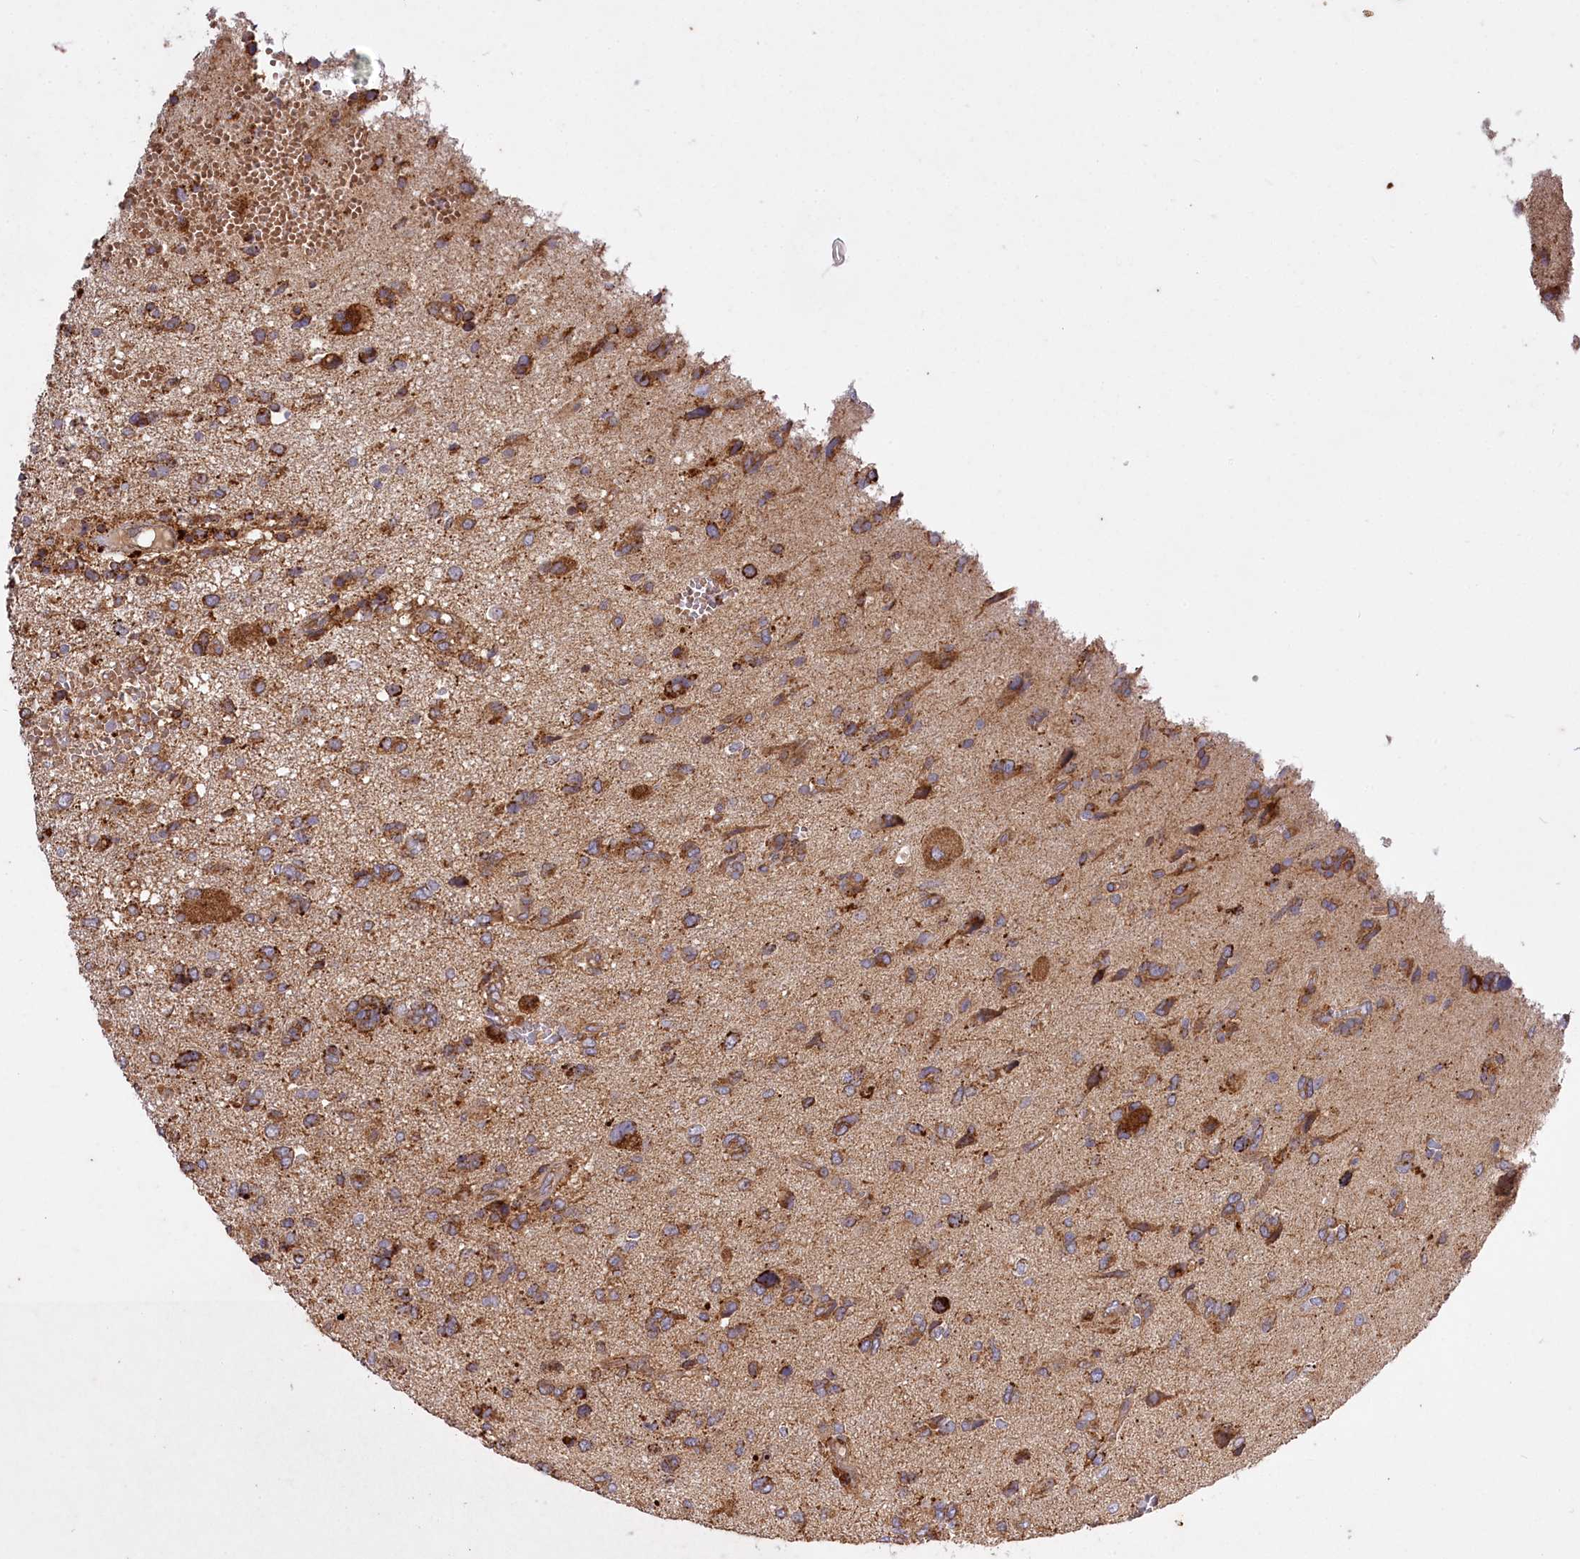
{"staining": {"intensity": "moderate", "quantity": ">75%", "location": "cytoplasmic/membranous"}, "tissue": "glioma", "cell_type": "Tumor cells", "image_type": "cancer", "snomed": [{"axis": "morphology", "description": "Glioma, malignant, High grade"}, {"axis": "topography", "description": "Brain"}], "caption": "Human glioma stained for a protein (brown) displays moderate cytoplasmic/membranous positive expression in about >75% of tumor cells.", "gene": "CARD19", "patient": {"sex": "female", "age": 59}}